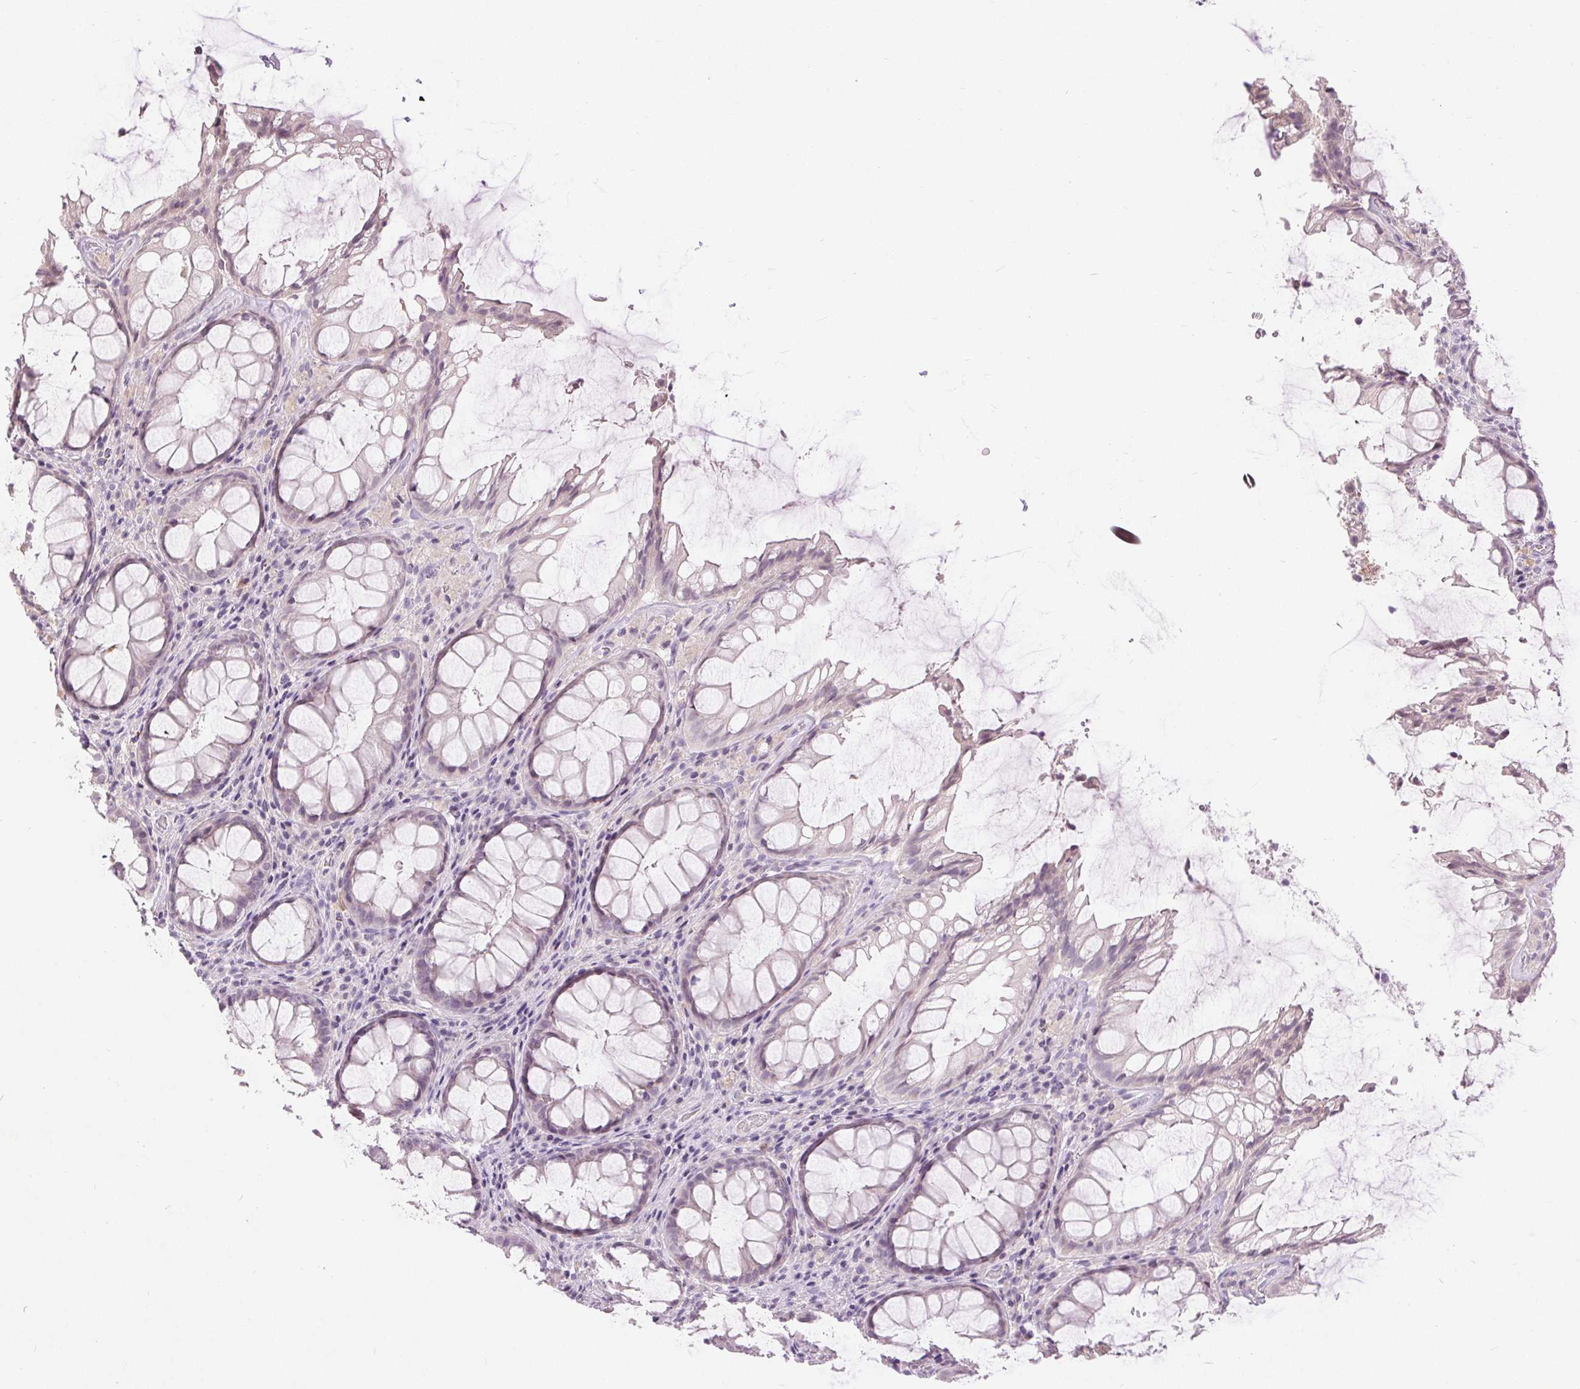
{"staining": {"intensity": "negative", "quantity": "none", "location": "none"}, "tissue": "rectum", "cell_type": "Glandular cells", "image_type": "normal", "snomed": [{"axis": "morphology", "description": "Normal tissue, NOS"}, {"axis": "topography", "description": "Rectum"}], "caption": "IHC micrograph of normal rectum: rectum stained with DAB shows no significant protein staining in glandular cells. The staining was performed using DAB to visualize the protein expression in brown, while the nuclei were stained in blue with hematoxylin (Magnification: 20x).", "gene": "DSG3", "patient": {"sex": "male", "age": 72}}